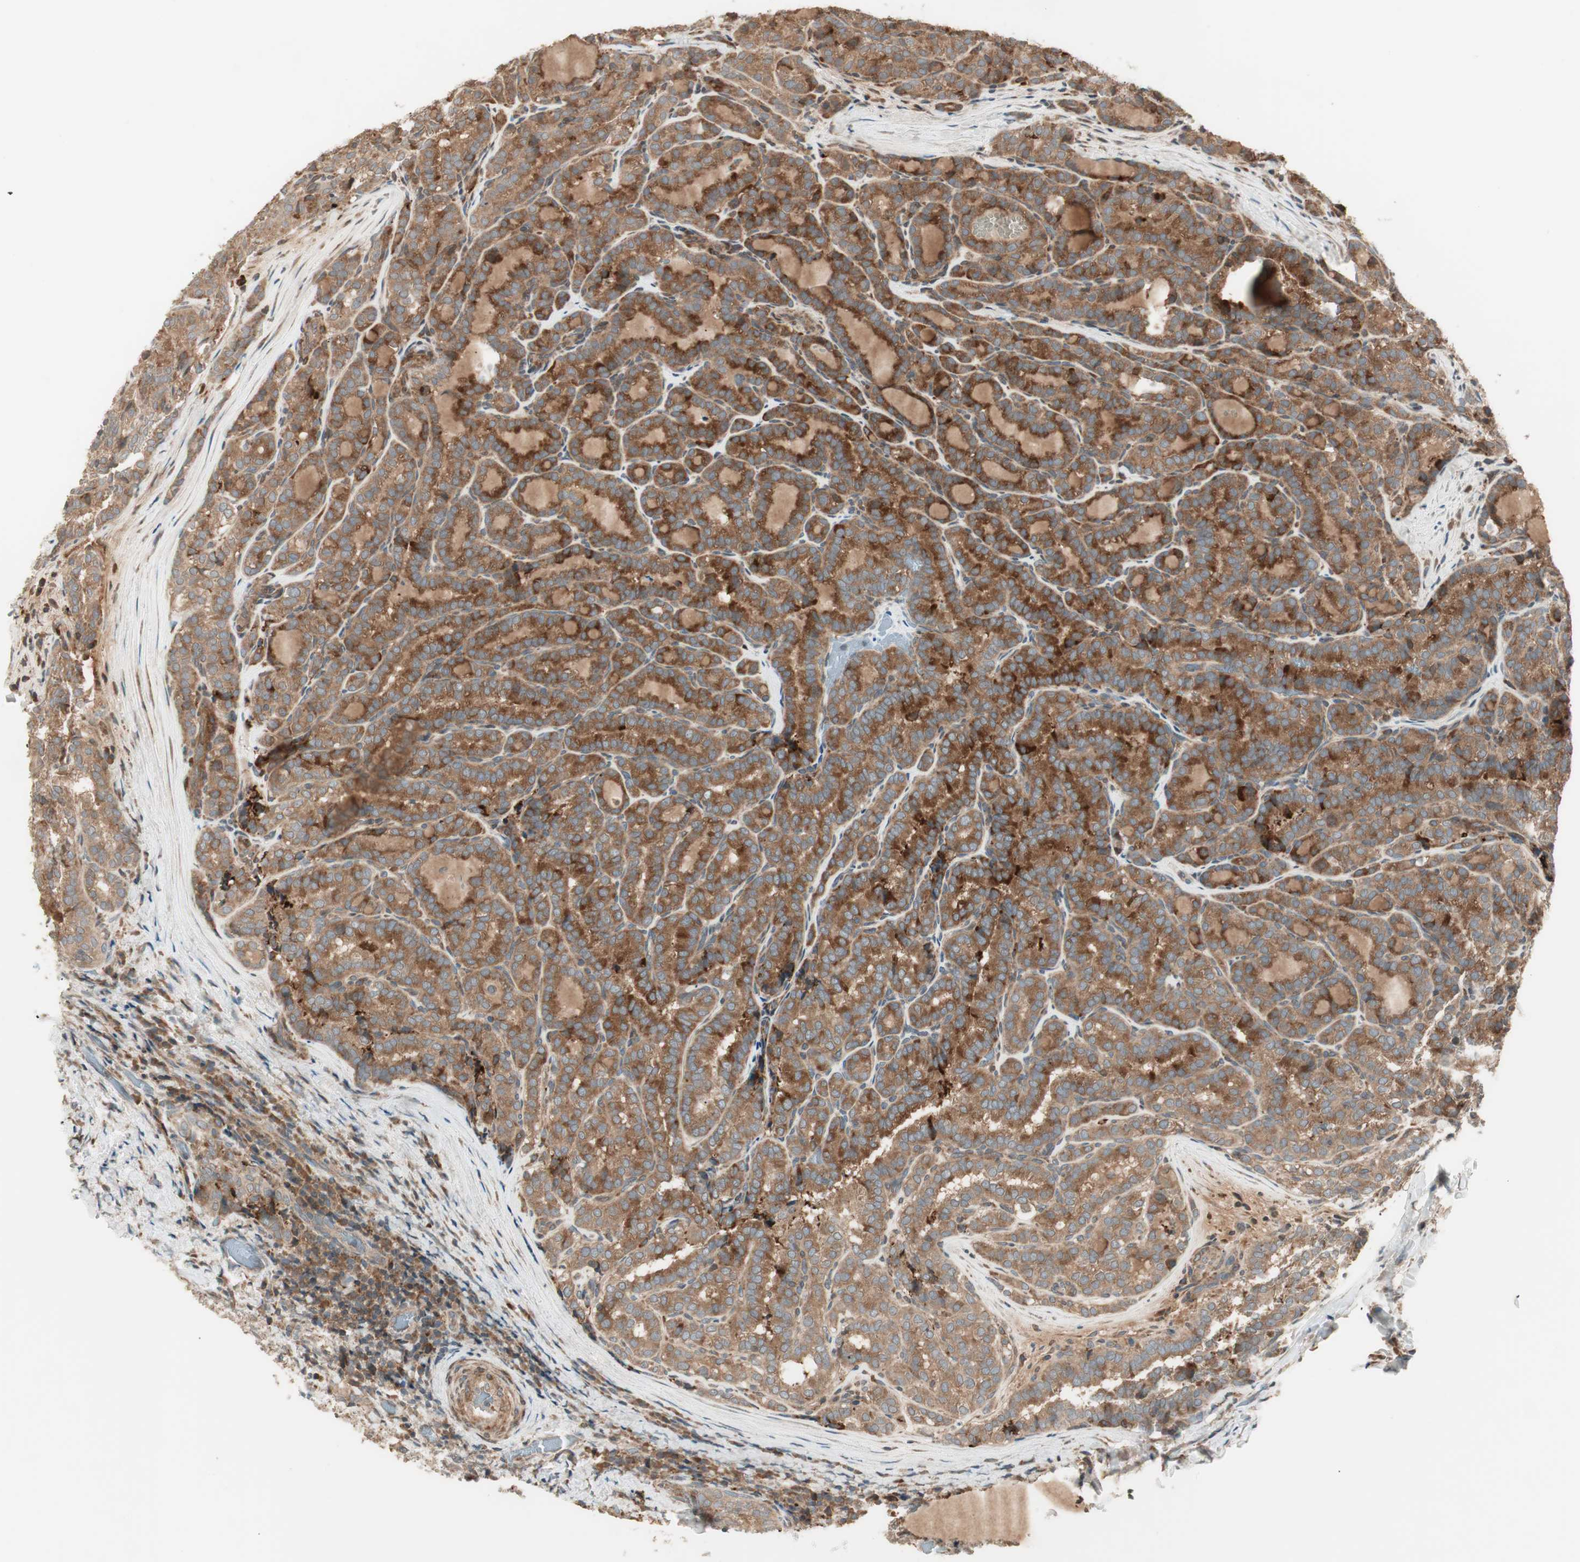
{"staining": {"intensity": "moderate", "quantity": ">75%", "location": "cytoplasmic/membranous"}, "tissue": "thyroid cancer", "cell_type": "Tumor cells", "image_type": "cancer", "snomed": [{"axis": "morphology", "description": "Normal tissue, NOS"}, {"axis": "morphology", "description": "Papillary adenocarcinoma, NOS"}, {"axis": "topography", "description": "Thyroid gland"}], "caption": "Immunohistochemistry (DAB (3,3'-diaminobenzidine)) staining of thyroid cancer (papillary adenocarcinoma) exhibits moderate cytoplasmic/membranous protein expression in about >75% of tumor cells. (Stains: DAB in brown, nuclei in blue, Microscopy: brightfield microscopy at high magnification).", "gene": "SFRP1", "patient": {"sex": "female", "age": 30}}